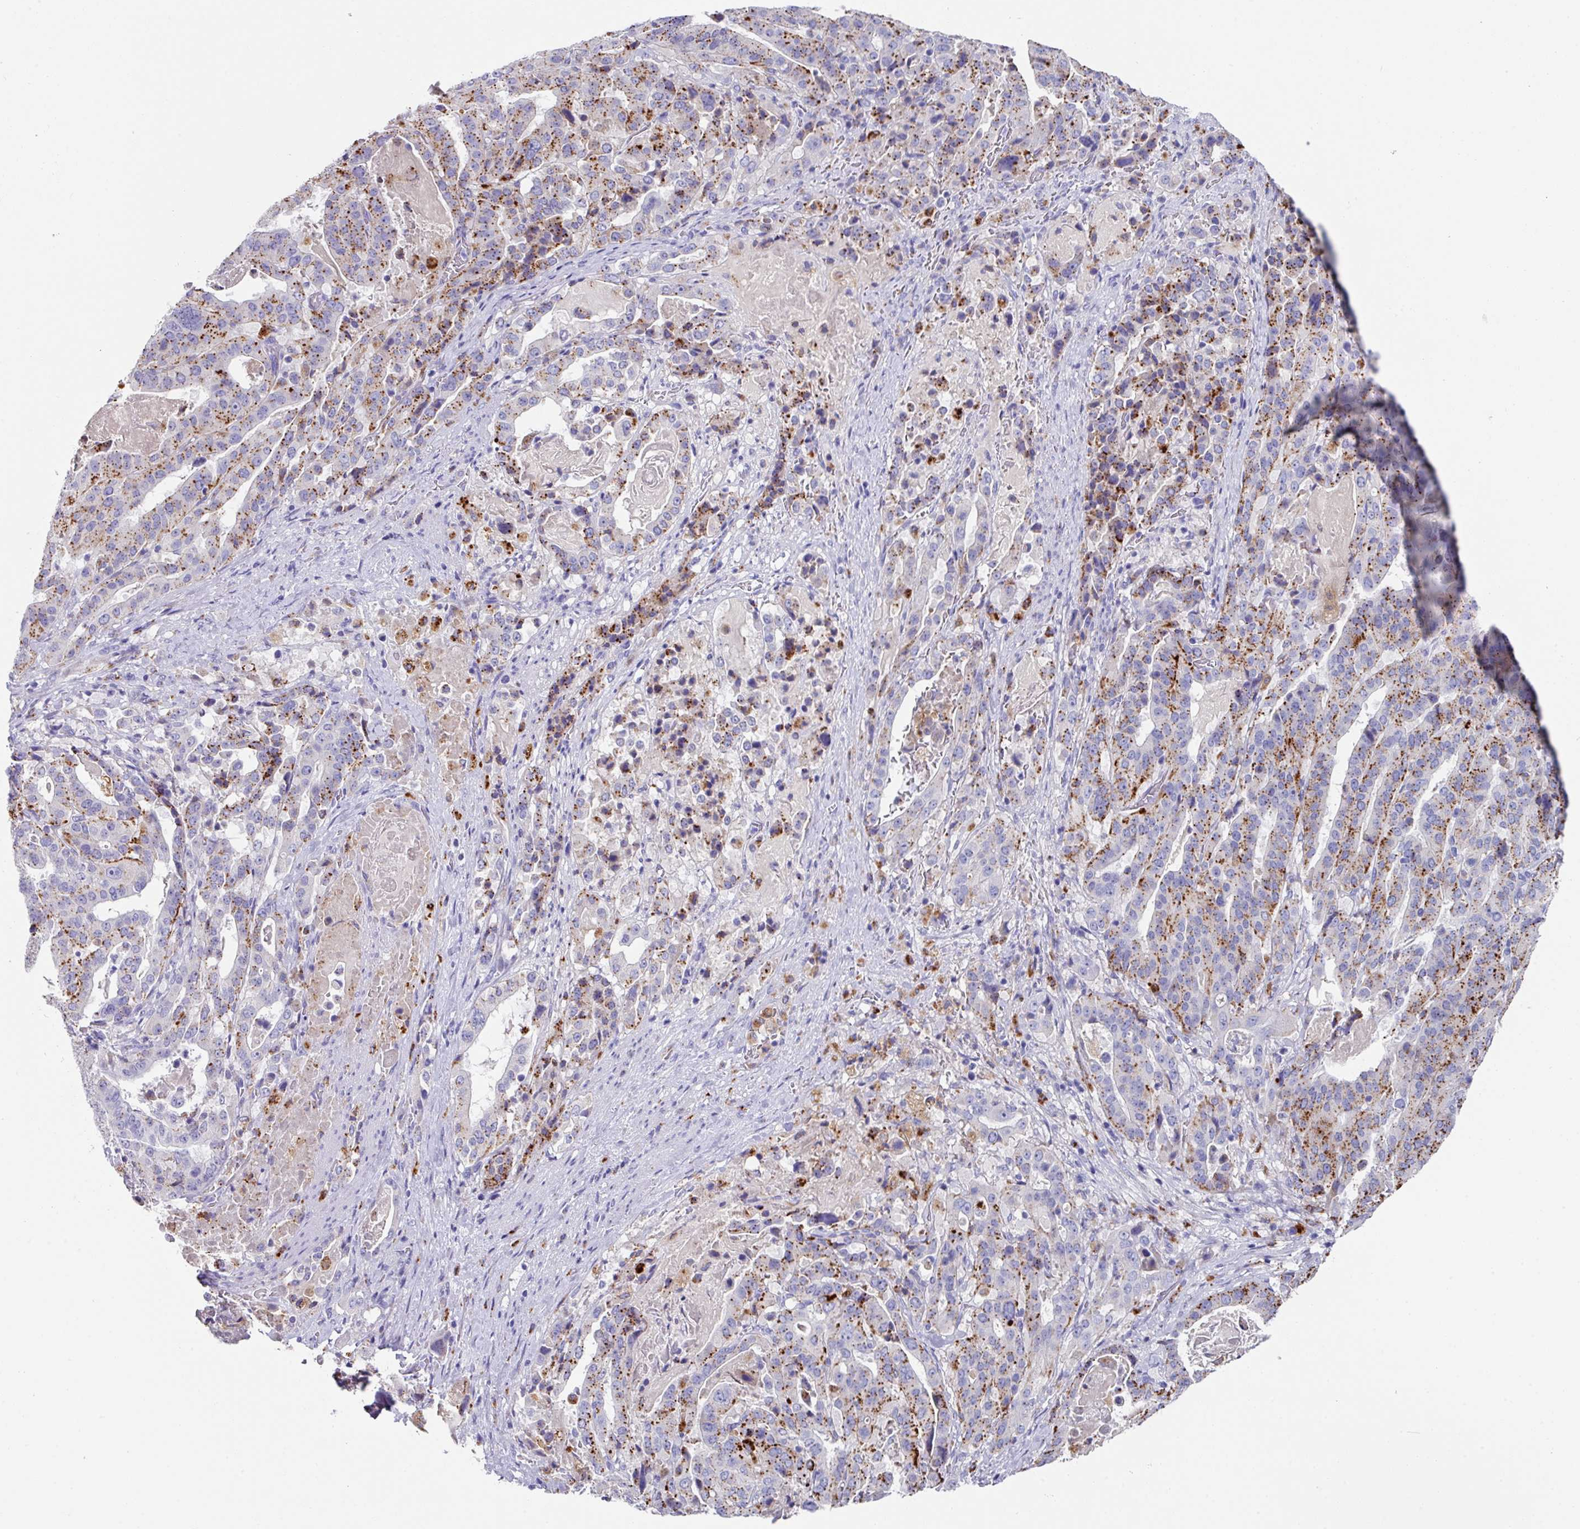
{"staining": {"intensity": "moderate", "quantity": "25%-75%", "location": "cytoplasmic/membranous"}, "tissue": "stomach cancer", "cell_type": "Tumor cells", "image_type": "cancer", "snomed": [{"axis": "morphology", "description": "Adenocarcinoma, NOS"}, {"axis": "topography", "description": "Stomach"}], "caption": "IHC micrograph of neoplastic tissue: human stomach adenocarcinoma stained using immunohistochemistry displays medium levels of moderate protein expression localized specifically in the cytoplasmic/membranous of tumor cells, appearing as a cytoplasmic/membranous brown color.", "gene": "CPVL", "patient": {"sex": "male", "age": 48}}